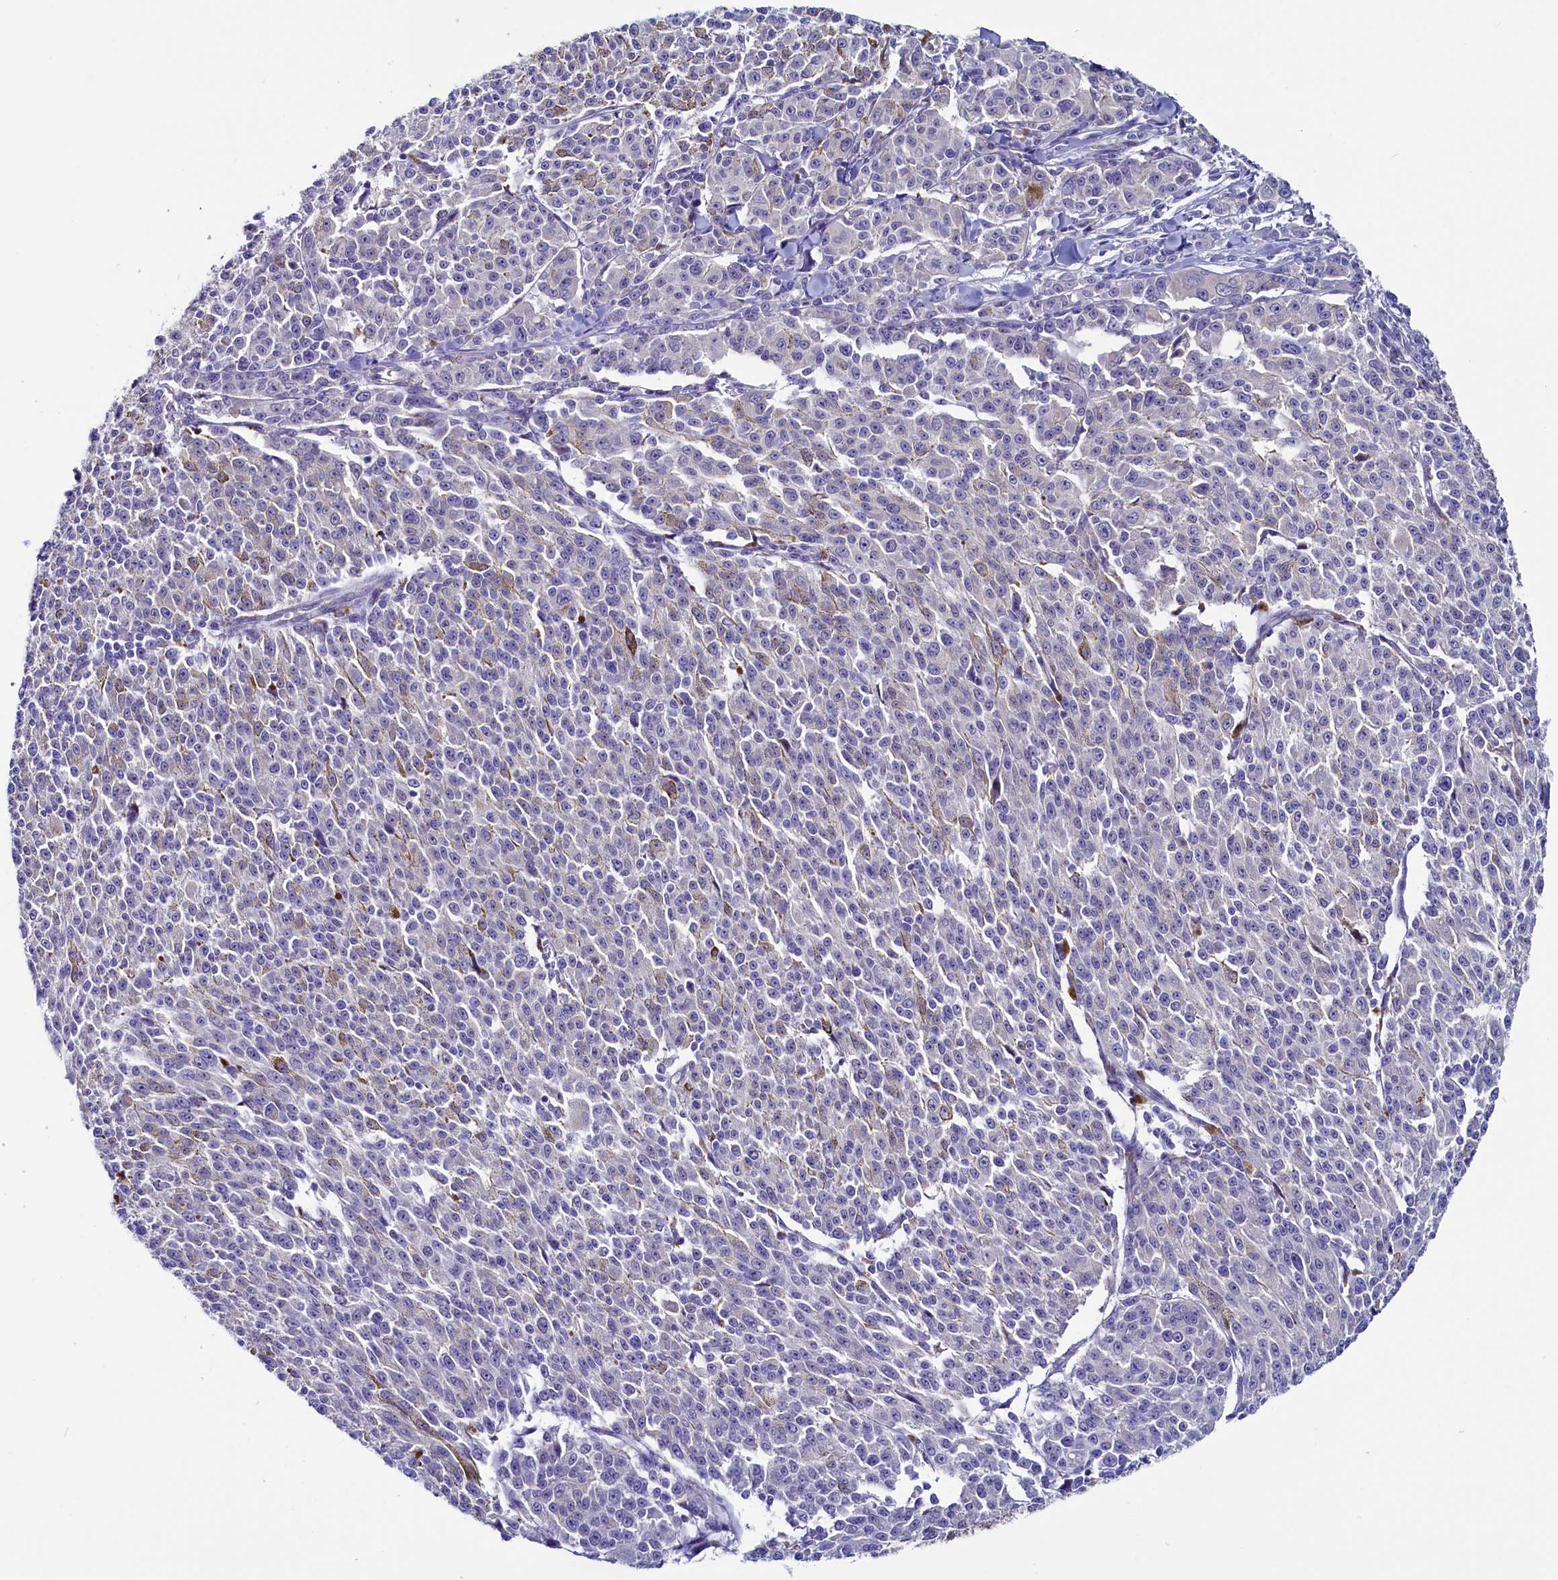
{"staining": {"intensity": "negative", "quantity": "none", "location": "none"}, "tissue": "melanoma", "cell_type": "Tumor cells", "image_type": "cancer", "snomed": [{"axis": "morphology", "description": "Malignant melanoma, NOS"}, {"axis": "topography", "description": "Skin"}], "caption": "Histopathology image shows no significant protein staining in tumor cells of malignant melanoma.", "gene": "CIAPIN1", "patient": {"sex": "female", "age": 52}}